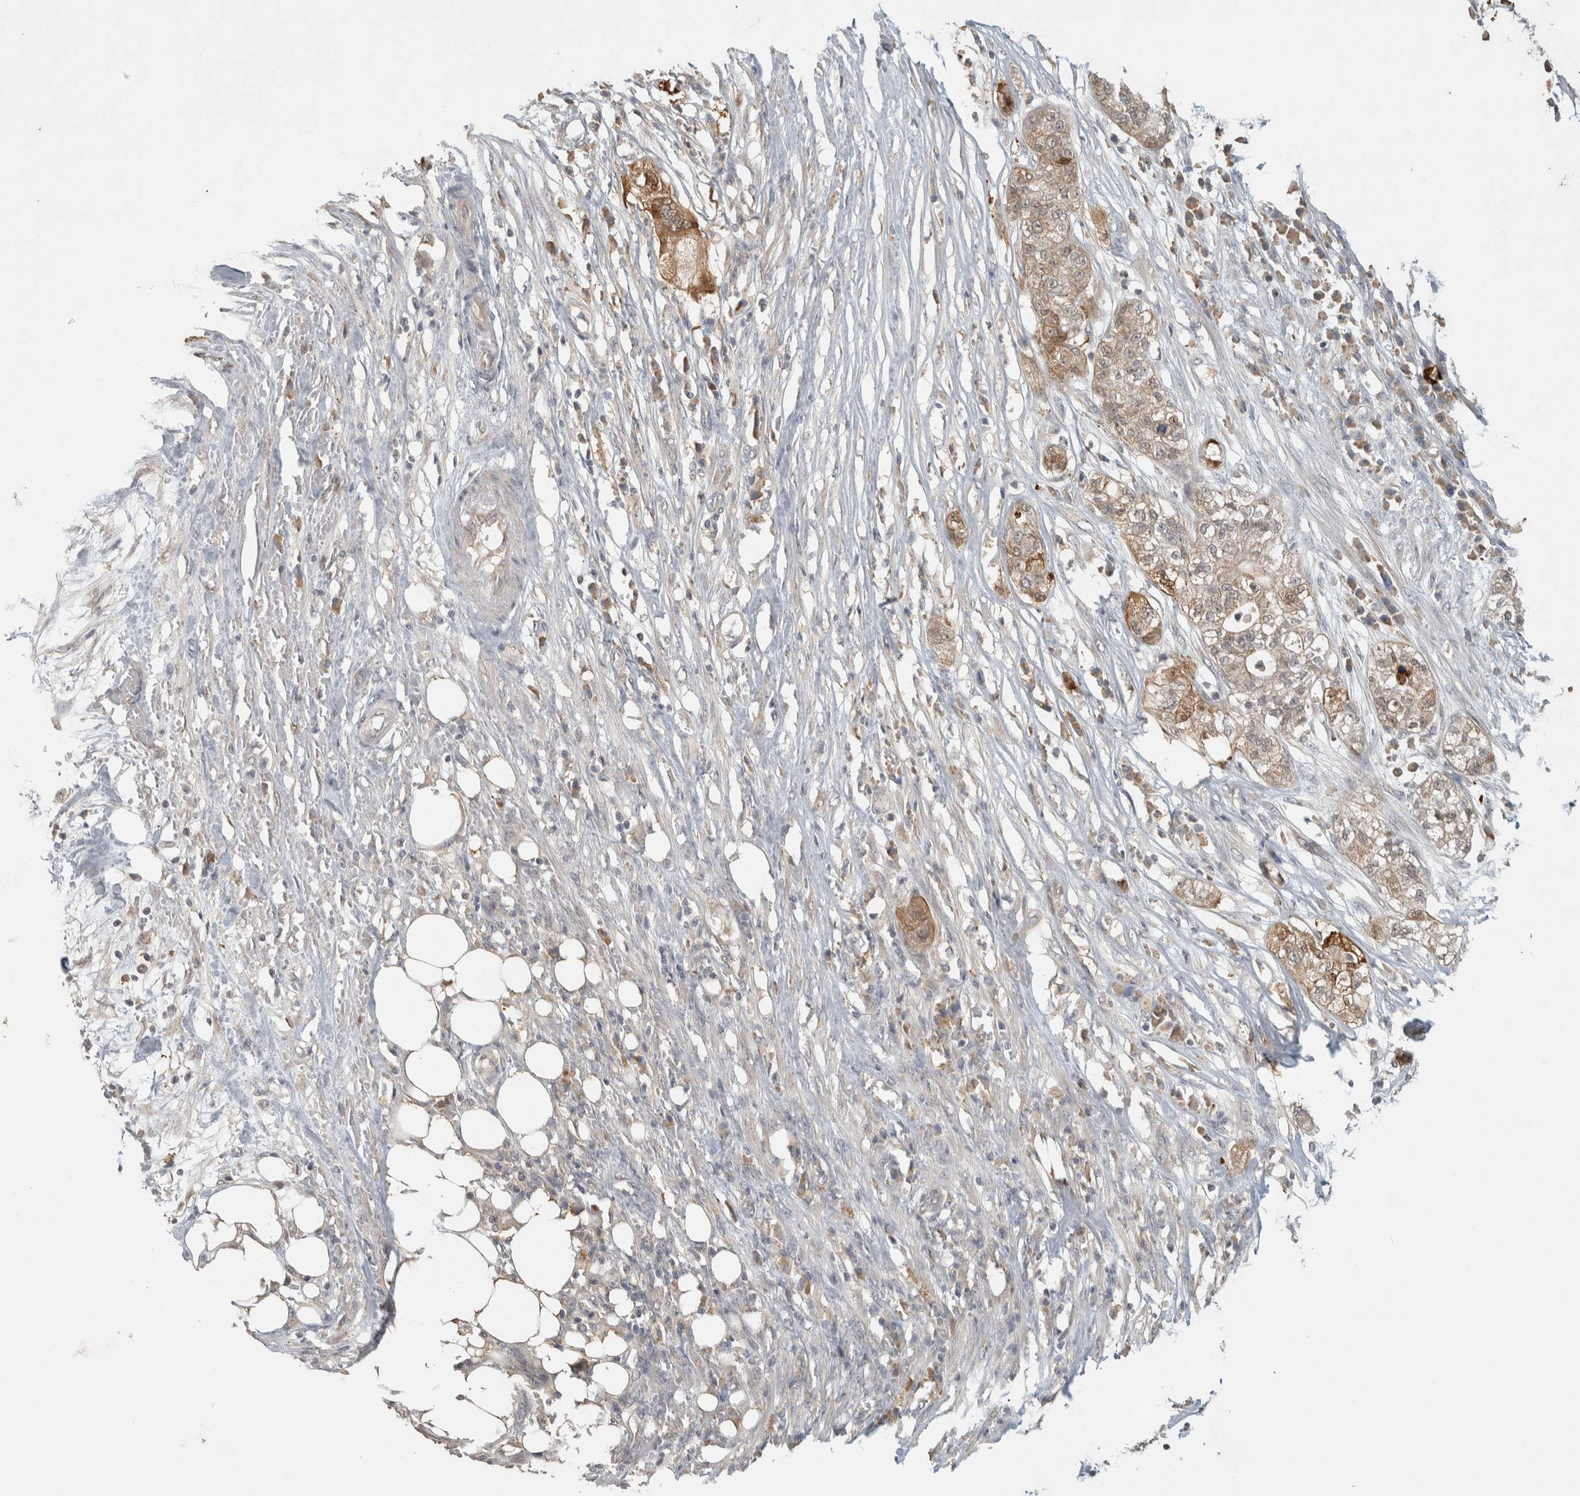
{"staining": {"intensity": "moderate", "quantity": "<25%", "location": "cytoplasmic/membranous"}, "tissue": "pancreatic cancer", "cell_type": "Tumor cells", "image_type": "cancer", "snomed": [{"axis": "morphology", "description": "Adenocarcinoma, NOS"}, {"axis": "topography", "description": "Pancreas"}], "caption": "IHC of pancreatic adenocarcinoma exhibits low levels of moderate cytoplasmic/membranous expression in about <25% of tumor cells.", "gene": "EIF3H", "patient": {"sex": "female", "age": 78}}